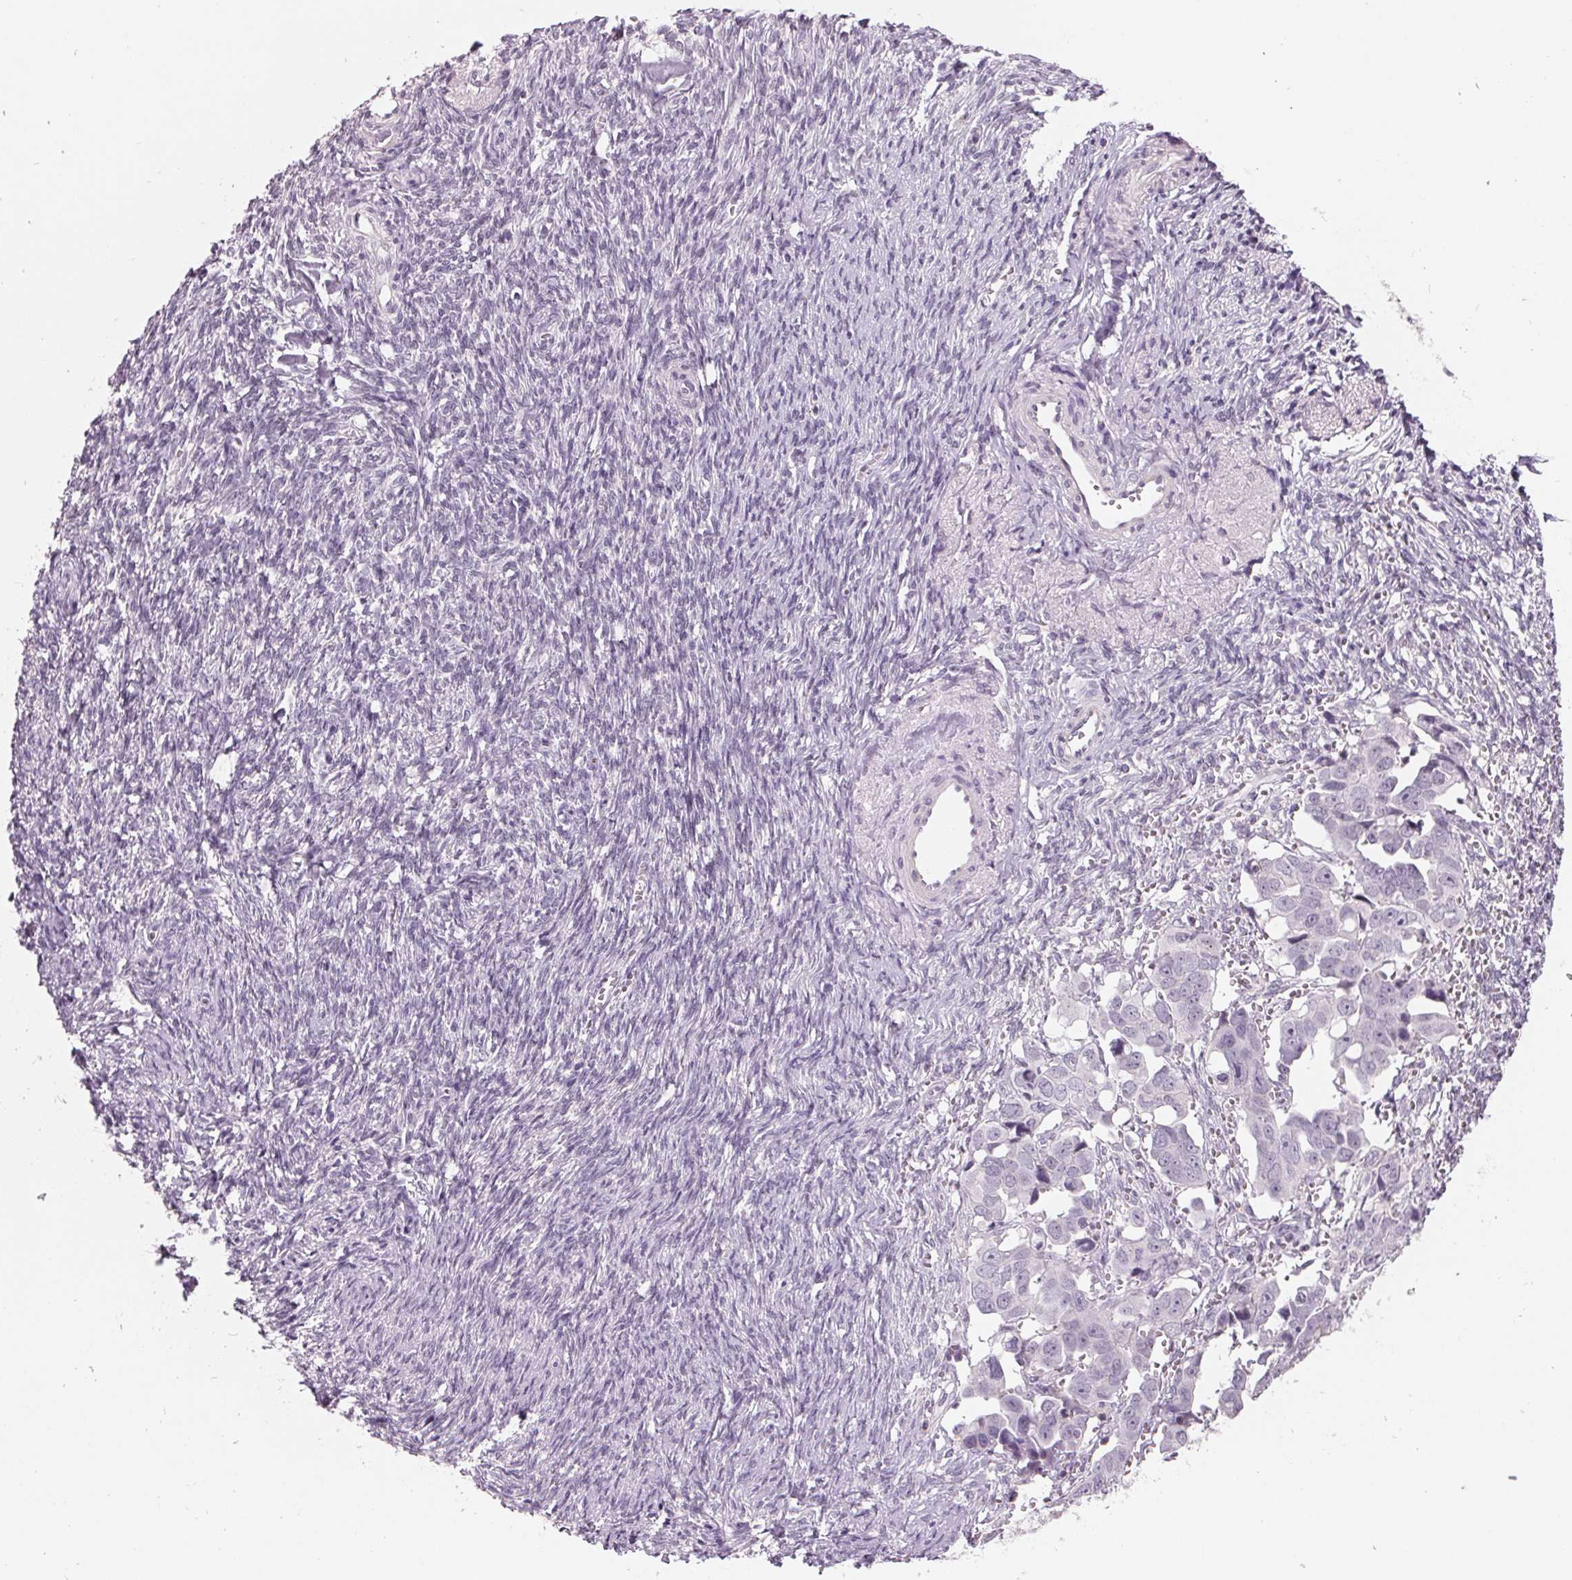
{"staining": {"intensity": "negative", "quantity": "none", "location": "none"}, "tissue": "ovarian cancer", "cell_type": "Tumor cells", "image_type": "cancer", "snomed": [{"axis": "morphology", "description": "Cystadenocarcinoma, serous, NOS"}, {"axis": "topography", "description": "Ovary"}], "caption": "Image shows no protein staining in tumor cells of serous cystadenocarcinoma (ovarian) tissue.", "gene": "FTCD", "patient": {"sex": "female", "age": 59}}